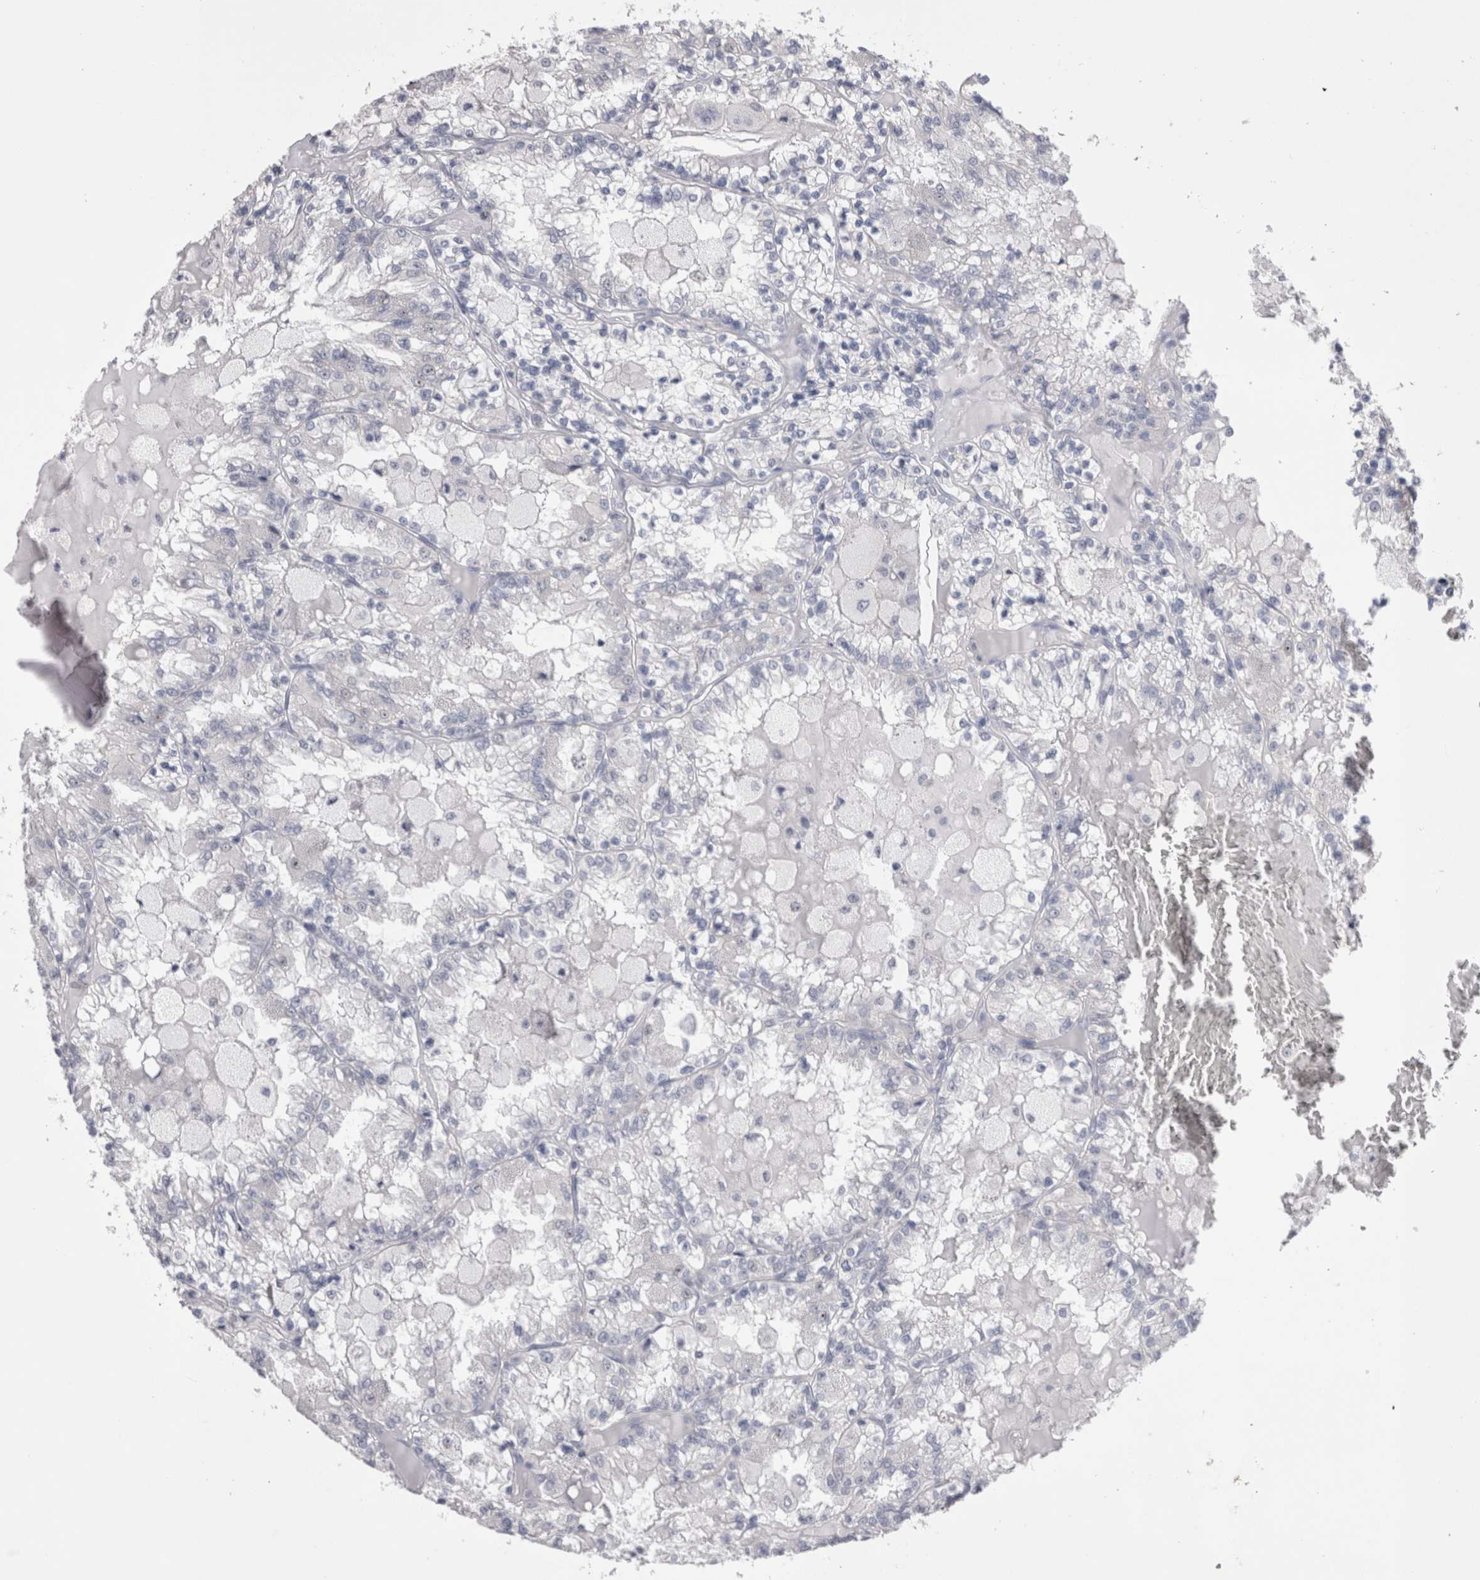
{"staining": {"intensity": "negative", "quantity": "none", "location": "none"}, "tissue": "renal cancer", "cell_type": "Tumor cells", "image_type": "cancer", "snomed": [{"axis": "morphology", "description": "Adenocarcinoma, NOS"}, {"axis": "topography", "description": "Kidney"}], "caption": "DAB immunohistochemical staining of human renal cancer (adenocarcinoma) exhibits no significant positivity in tumor cells. (Stains: DAB (3,3'-diaminobenzidine) immunohistochemistry (IHC) with hematoxylin counter stain, Microscopy: brightfield microscopy at high magnification).", "gene": "PWP2", "patient": {"sex": "female", "age": 56}}